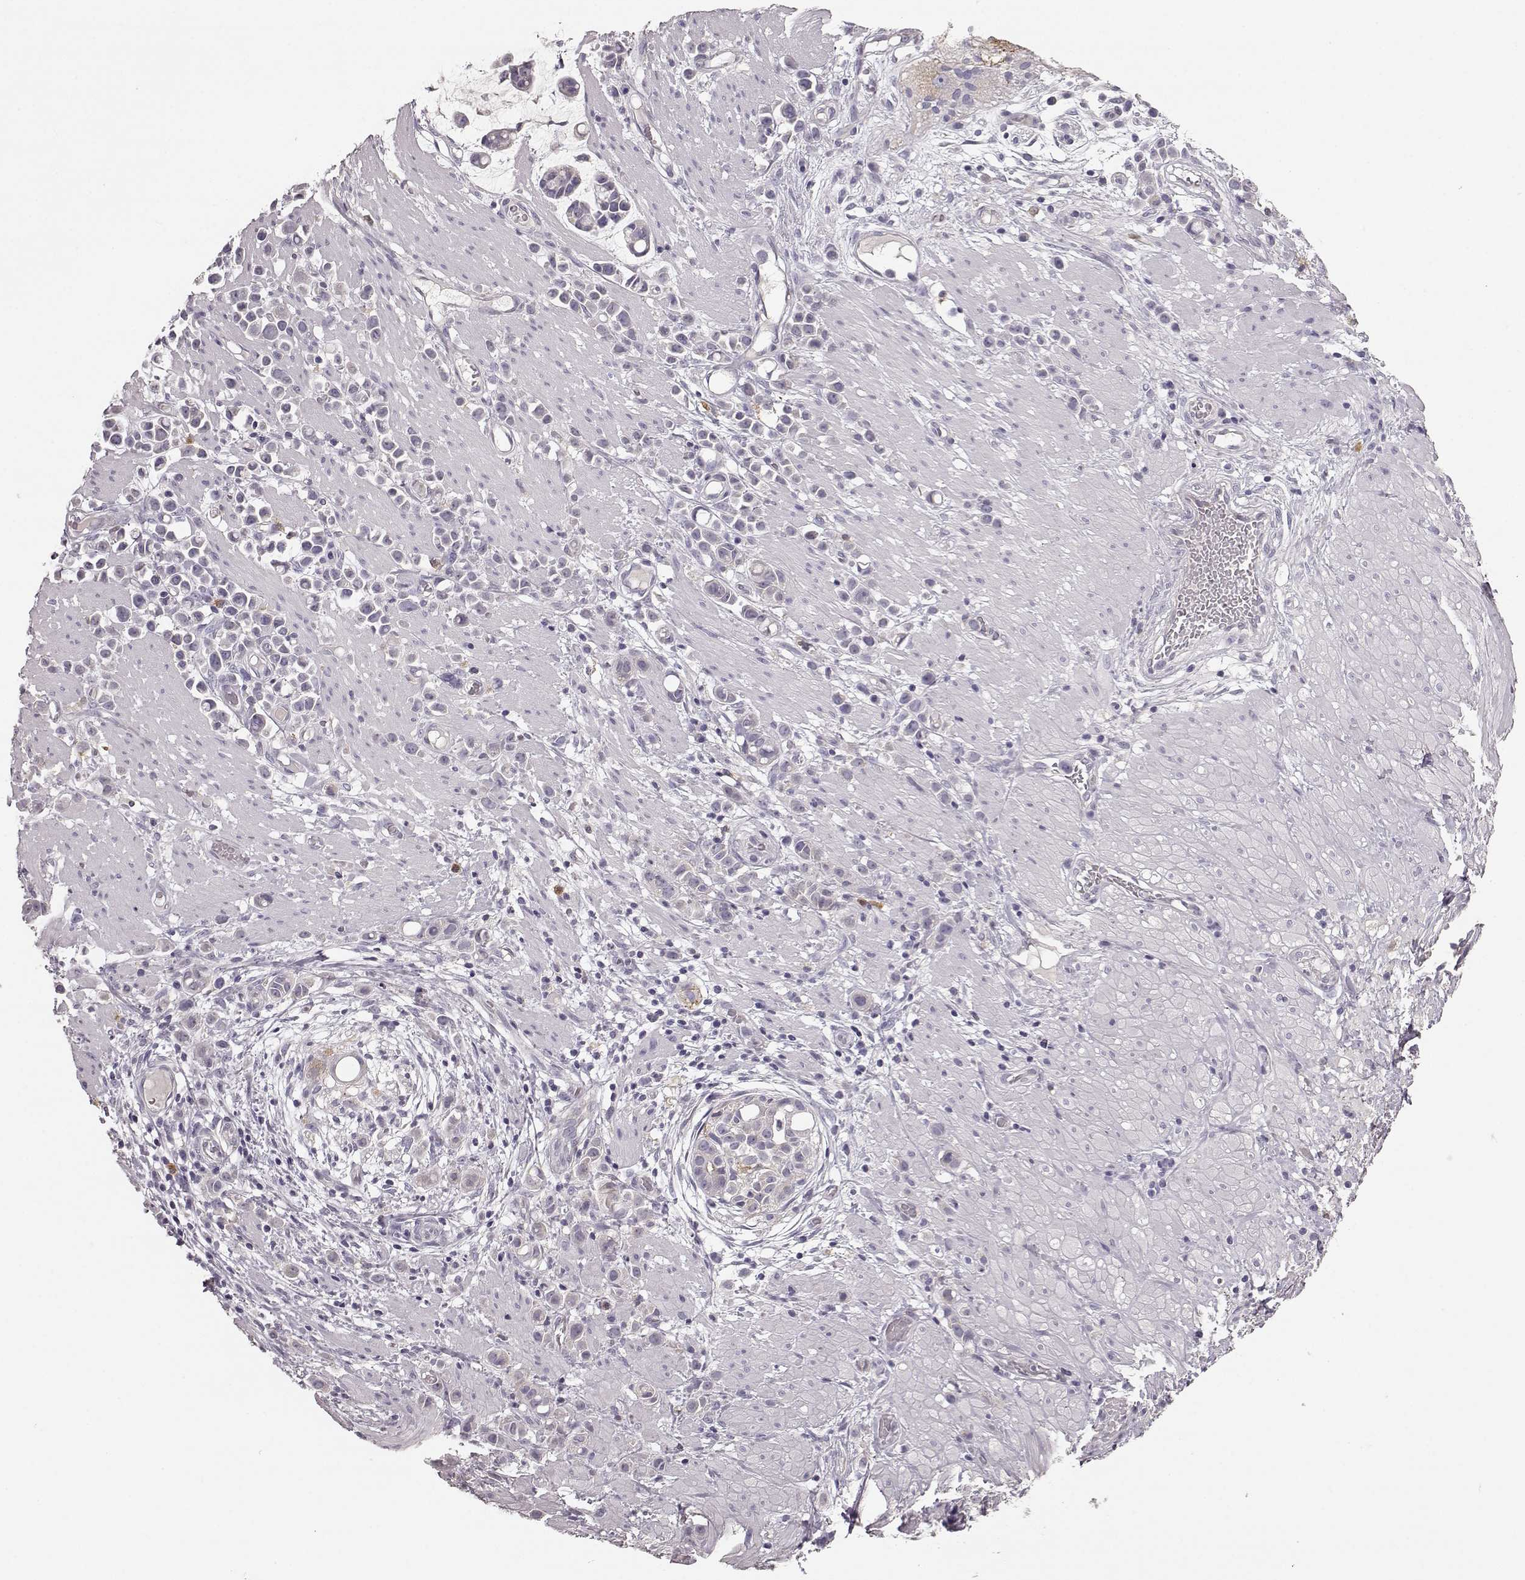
{"staining": {"intensity": "negative", "quantity": "none", "location": "none"}, "tissue": "stomach cancer", "cell_type": "Tumor cells", "image_type": "cancer", "snomed": [{"axis": "morphology", "description": "Adenocarcinoma, NOS"}, {"axis": "topography", "description": "Stomach"}], "caption": "DAB immunohistochemical staining of human stomach cancer (adenocarcinoma) shows no significant expression in tumor cells. Nuclei are stained in blue.", "gene": "GHR", "patient": {"sex": "male", "age": 82}}